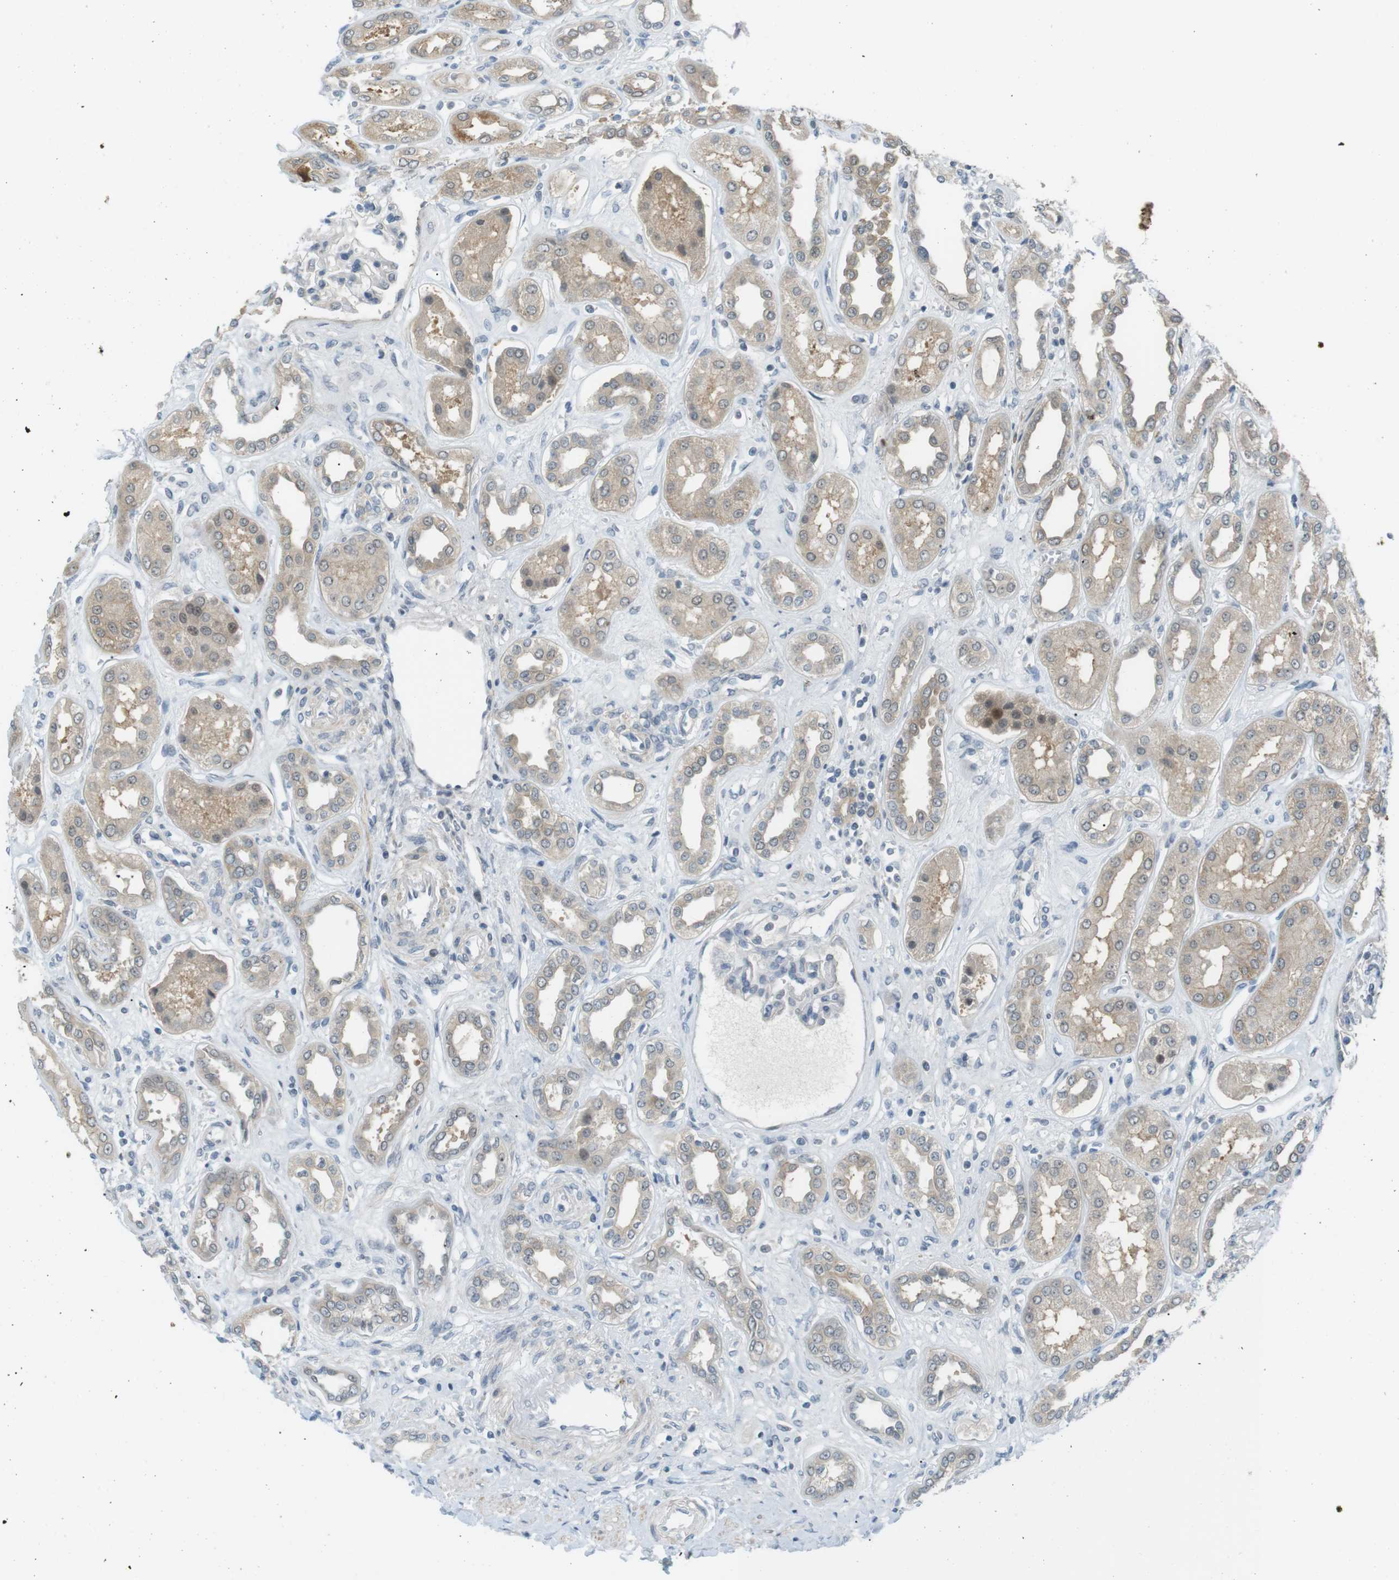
{"staining": {"intensity": "negative", "quantity": "none", "location": "none"}, "tissue": "kidney", "cell_type": "Cells in glomeruli", "image_type": "normal", "snomed": [{"axis": "morphology", "description": "Normal tissue, NOS"}, {"axis": "topography", "description": "Kidney"}], "caption": "IHC photomicrograph of unremarkable kidney stained for a protein (brown), which displays no positivity in cells in glomeruli. (DAB (3,3'-diaminobenzidine) immunohistochemistry visualized using brightfield microscopy, high magnification).", "gene": "RTN3", "patient": {"sex": "male", "age": 59}}